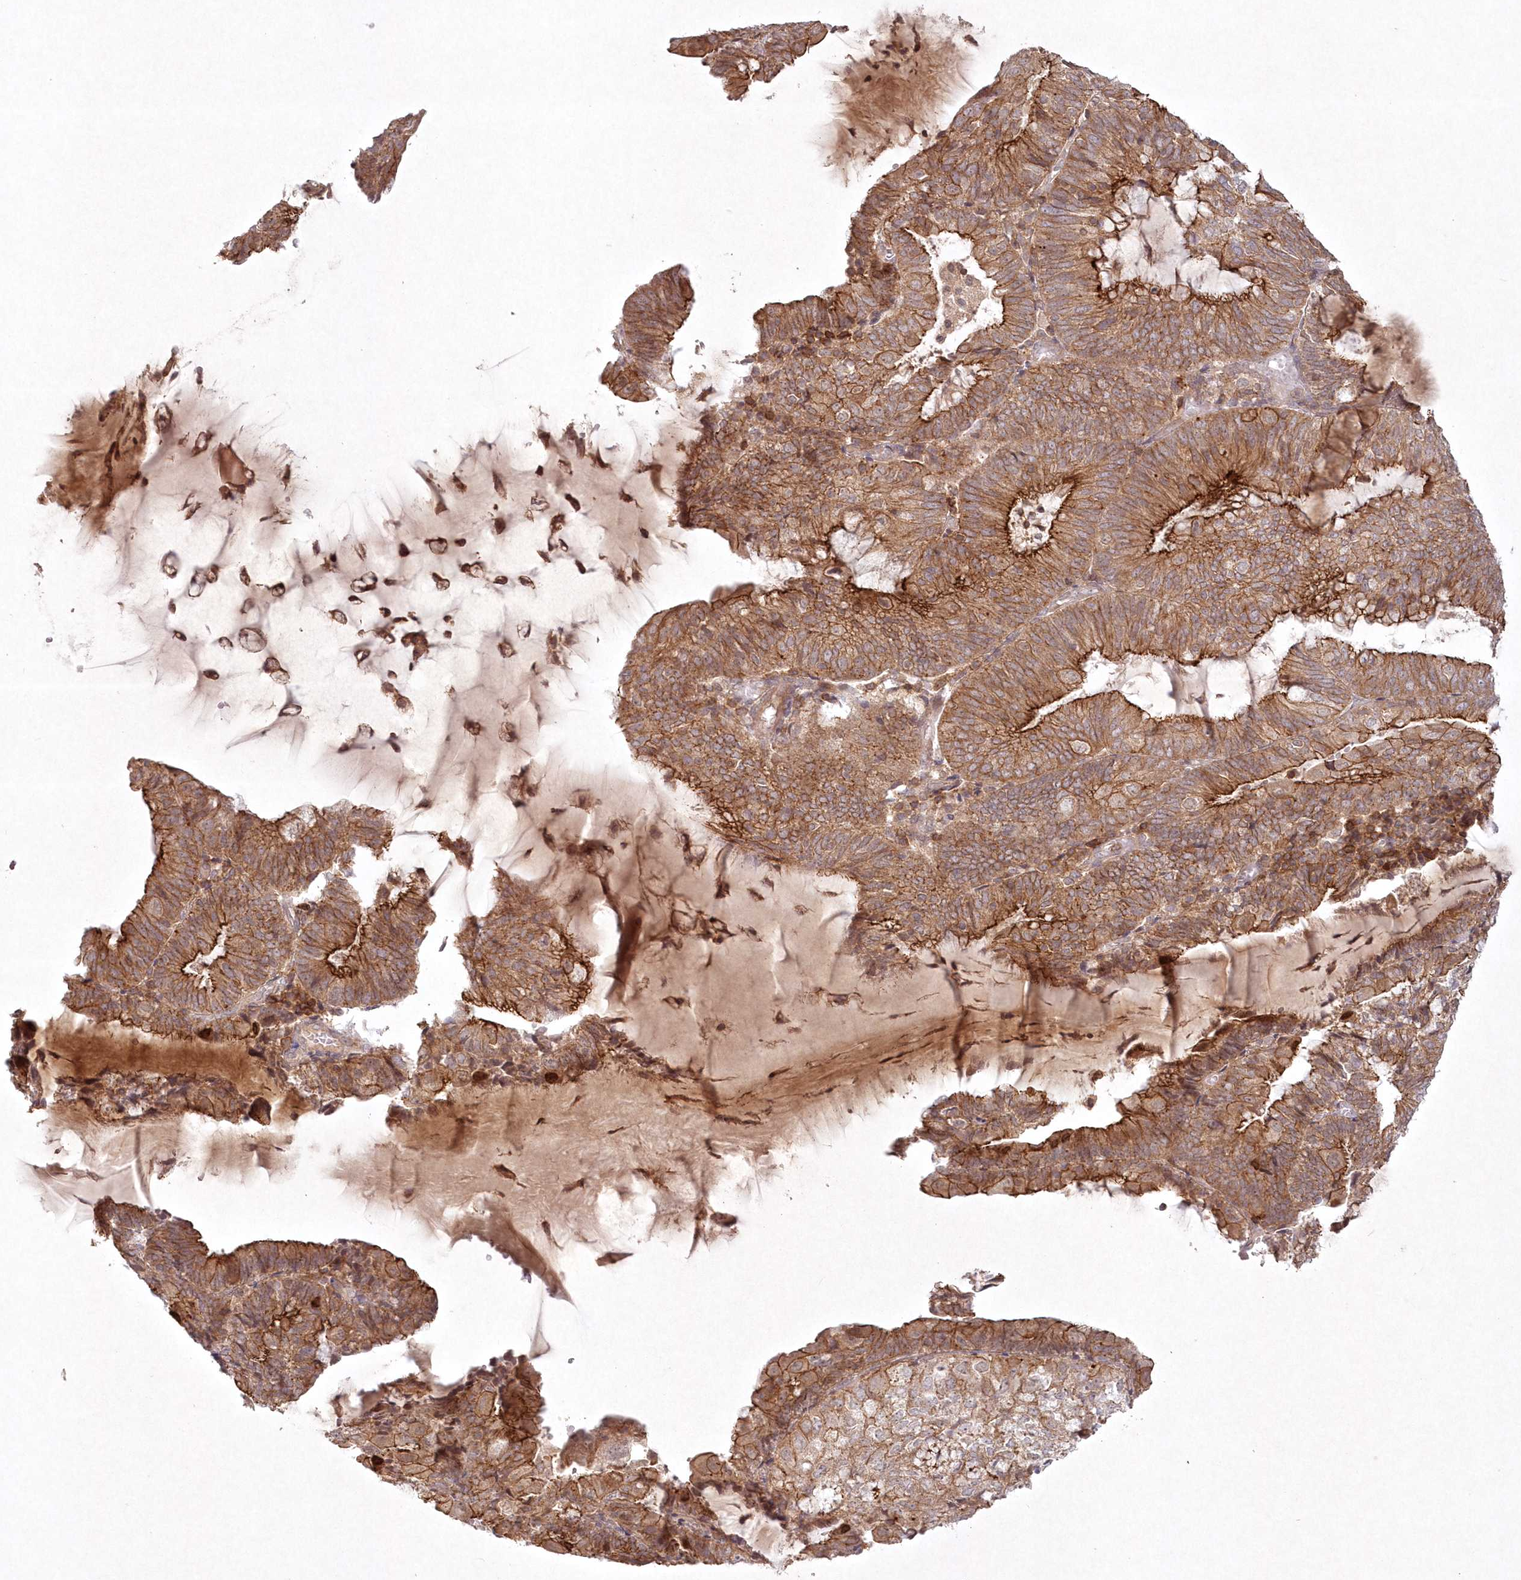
{"staining": {"intensity": "strong", "quantity": ">75%", "location": "cytoplasmic/membranous"}, "tissue": "endometrial cancer", "cell_type": "Tumor cells", "image_type": "cancer", "snomed": [{"axis": "morphology", "description": "Adenocarcinoma, NOS"}, {"axis": "topography", "description": "Endometrium"}], "caption": "A high amount of strong cytoplasmic/membranous expression is seen in about >75% of tumor cells in endometrial cancer (adenocarcinoma) tissue.", "gene": "TOGARAM2", "patient": {"sex": "female", "age": 81}}